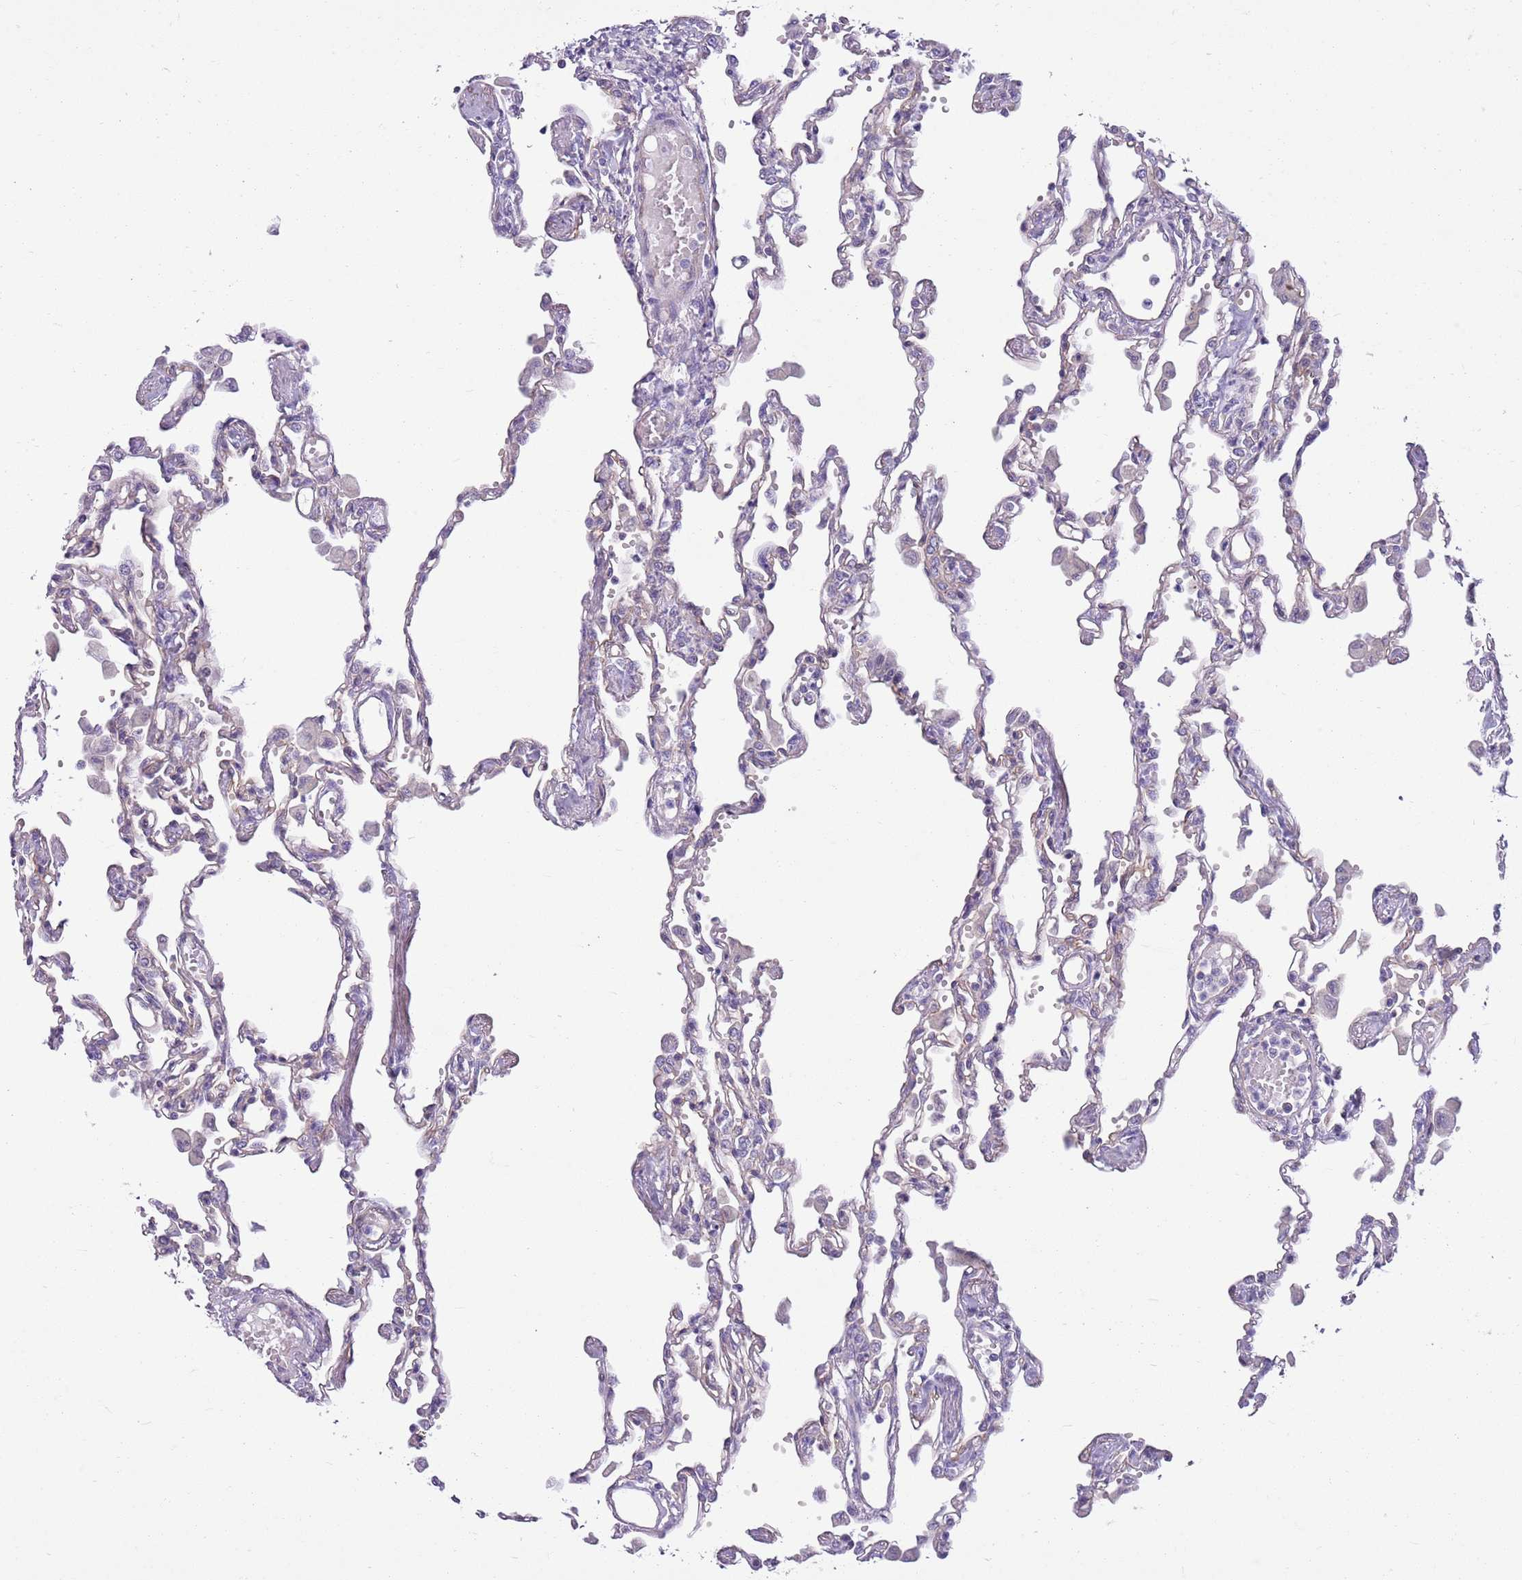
{"staining": {"intensity": "negative", "quantity": "none", "location": "none"}, "tissue": "lung", "cell_type": "Alveolar cells", "image_type": "normal", "snomed": [{"axis": "morphology", "description": "Normal tissue, NOS"}, {"axis": "topography", "description": "Bronchus"}, {"axis": "topography", "description": "Lung"}], "caption": "High magnification brightfield microscopy of normal lung stained with DAB (3,3'-diaminobenzidine) (brown) and counterstained with hematoxylin (blue): alveolar cells show no significant staining.", "gene": "PARP8", "patient": {"sex": "female", "age": 49}}